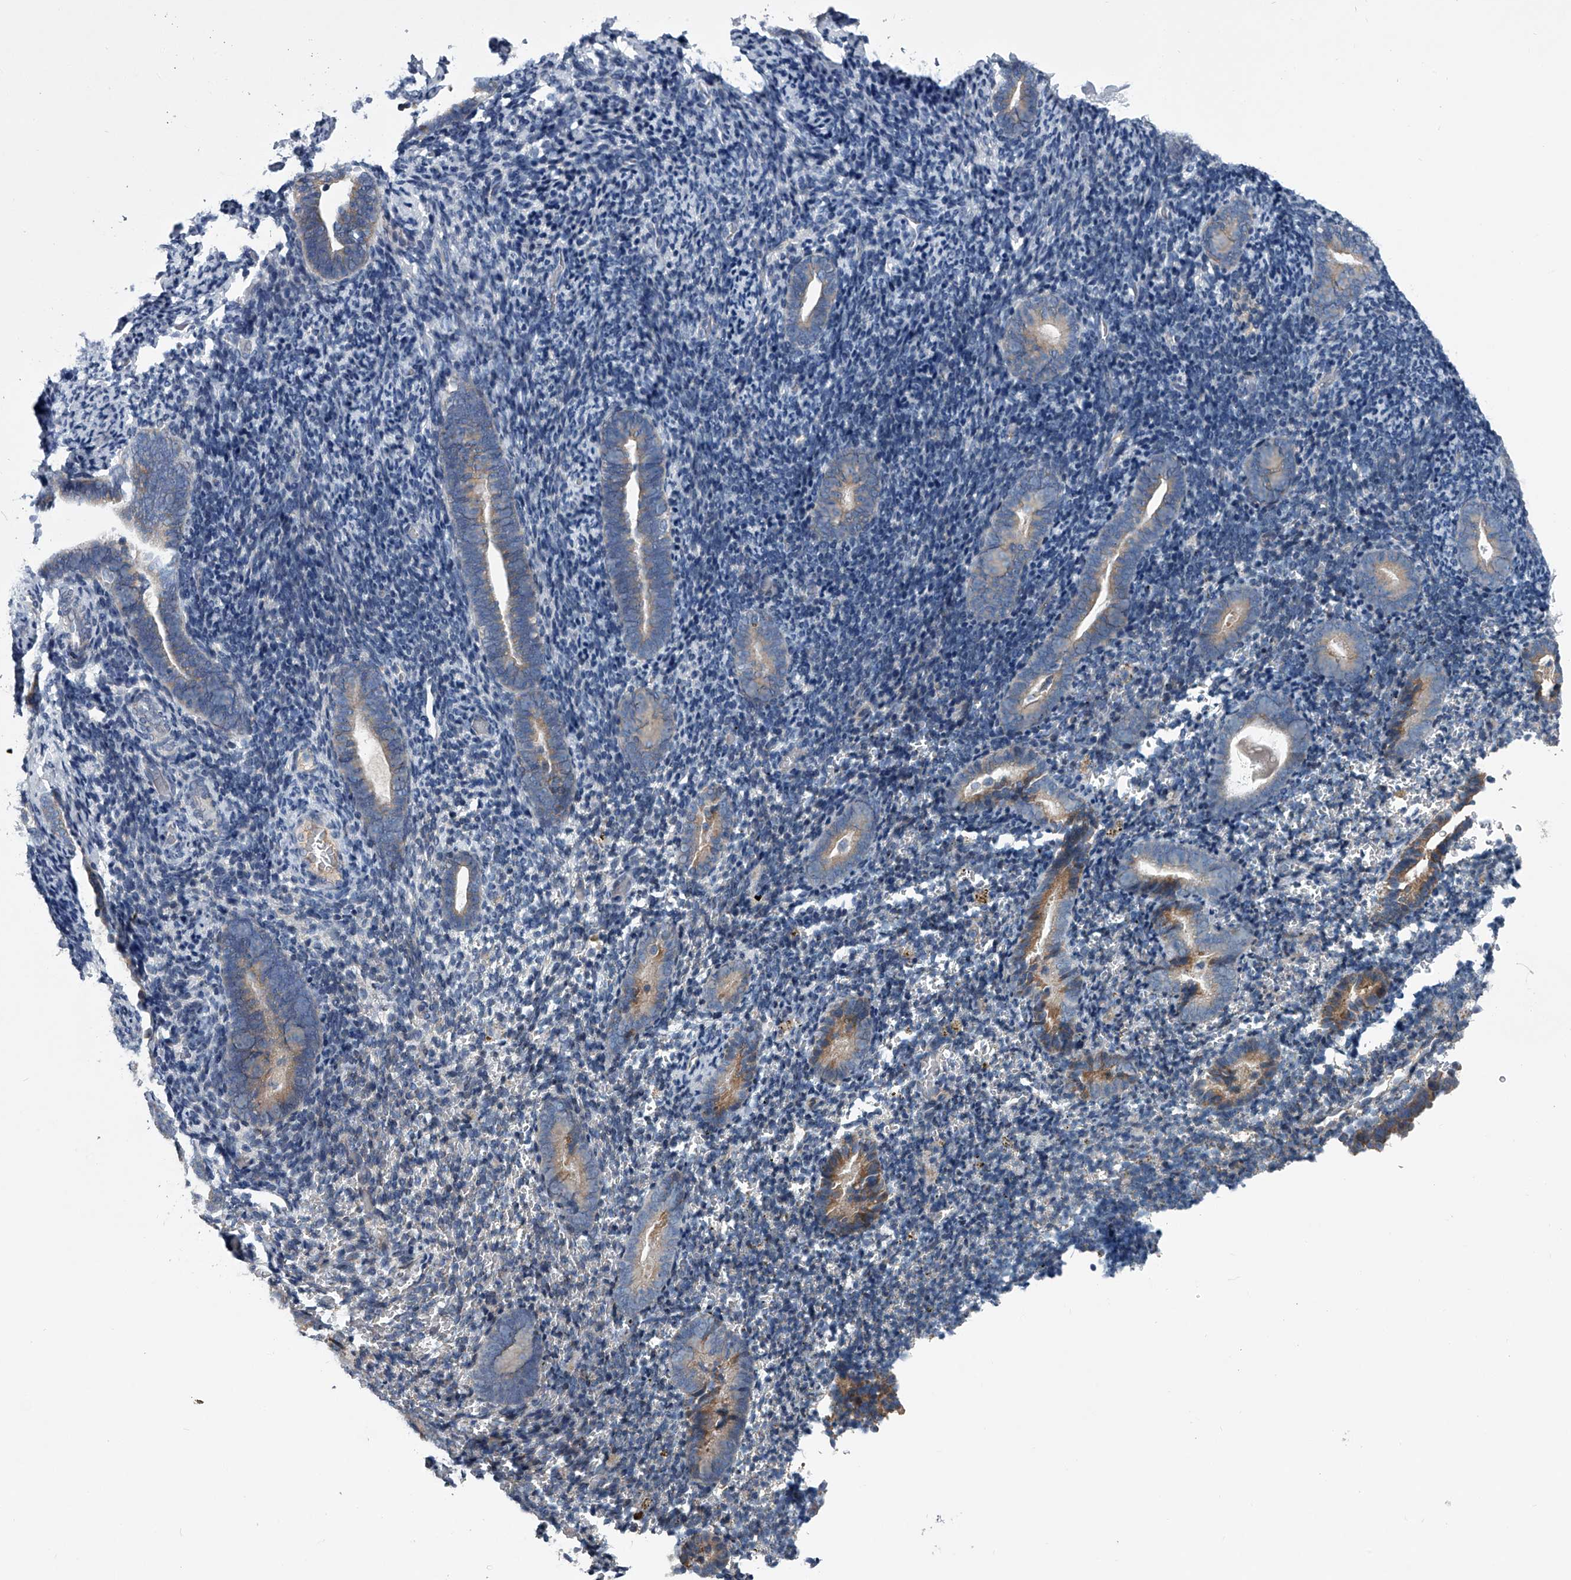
{"staining": {"intensity": "negative", "quantity": "none", "location": "none"}, "tissue": "endometrium", "cell_type": "Cells in endometrial stroma", "image_type": "normal", "snomed": [{"axis": "morphology", "description": "Normal tissue, NOS"}, {"axis": "topography", "description": "Endometrium"}], "caption": "Protein analysis of benign endometrium reveals no significant expression in cells in endometrial stroma.", "gene": "ABCG1", "patient": {"sex": "female", "age": 51}}